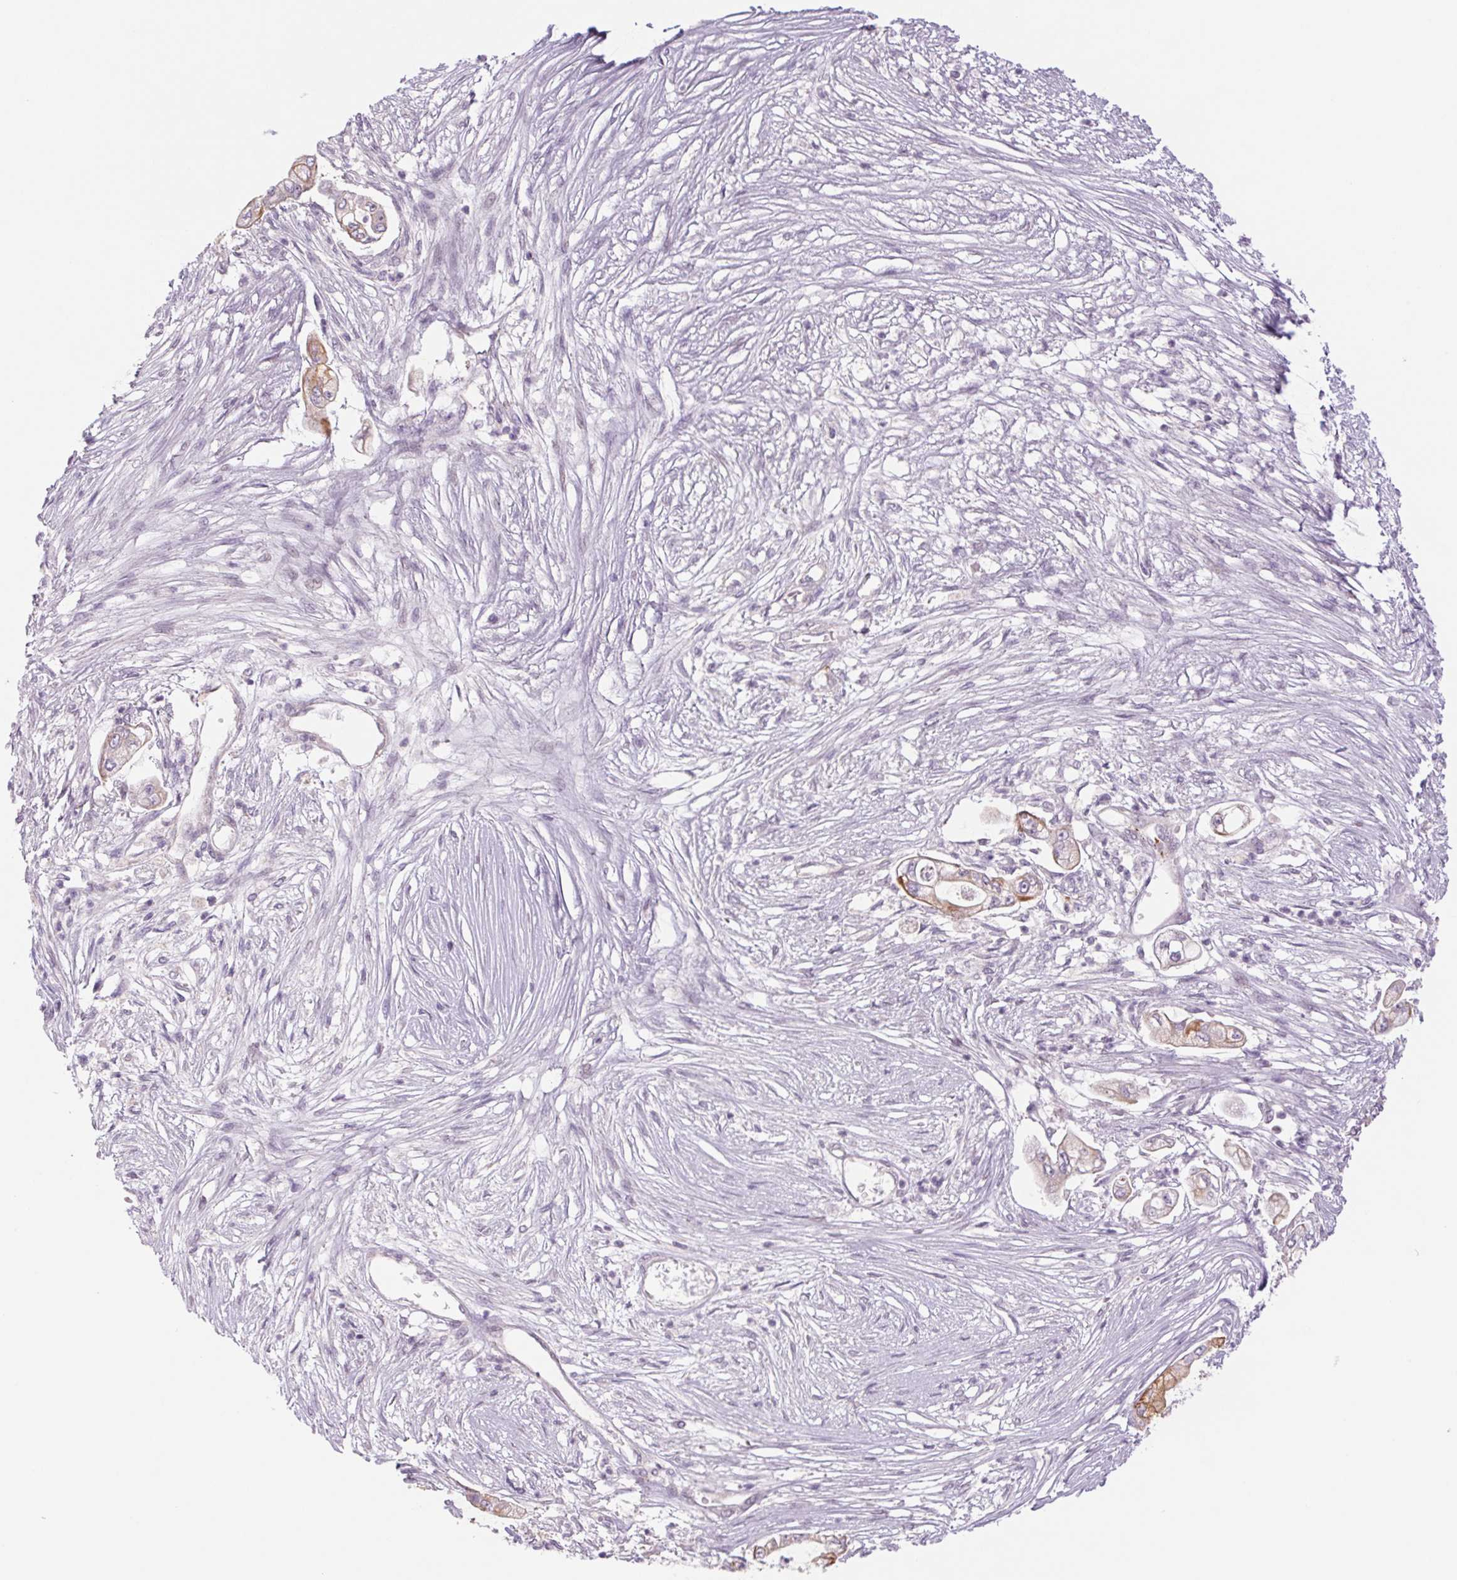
{"staining": {"intensity": "weak", "quantity": "<25%", "location": "cytoplasmic/membranous"}, "tissue": "pancreatic cancer", "cell_type": "Tumor cells", "image_type": "cancer", "snomed": [{"axis": "morphology", "description": "Adenocarcinoma, NOS"}, {"axis": "topography", "description": "Pancreas"}], "caption": "Immunohistochemistry (IHC) image of human adenocarcinoma (pancreatic) stained for a protein (brown), which demonstrates no staining in tumor cells. Brightfield microscopy of immunohistochemistry (IHC) stained with DAB (3,3'-diaminobenzidine) (brown) and hematoxylin (blue), captured at high magnification.", "gene": "MS4A13", "patient": {"sex": "female", "age": 69}}